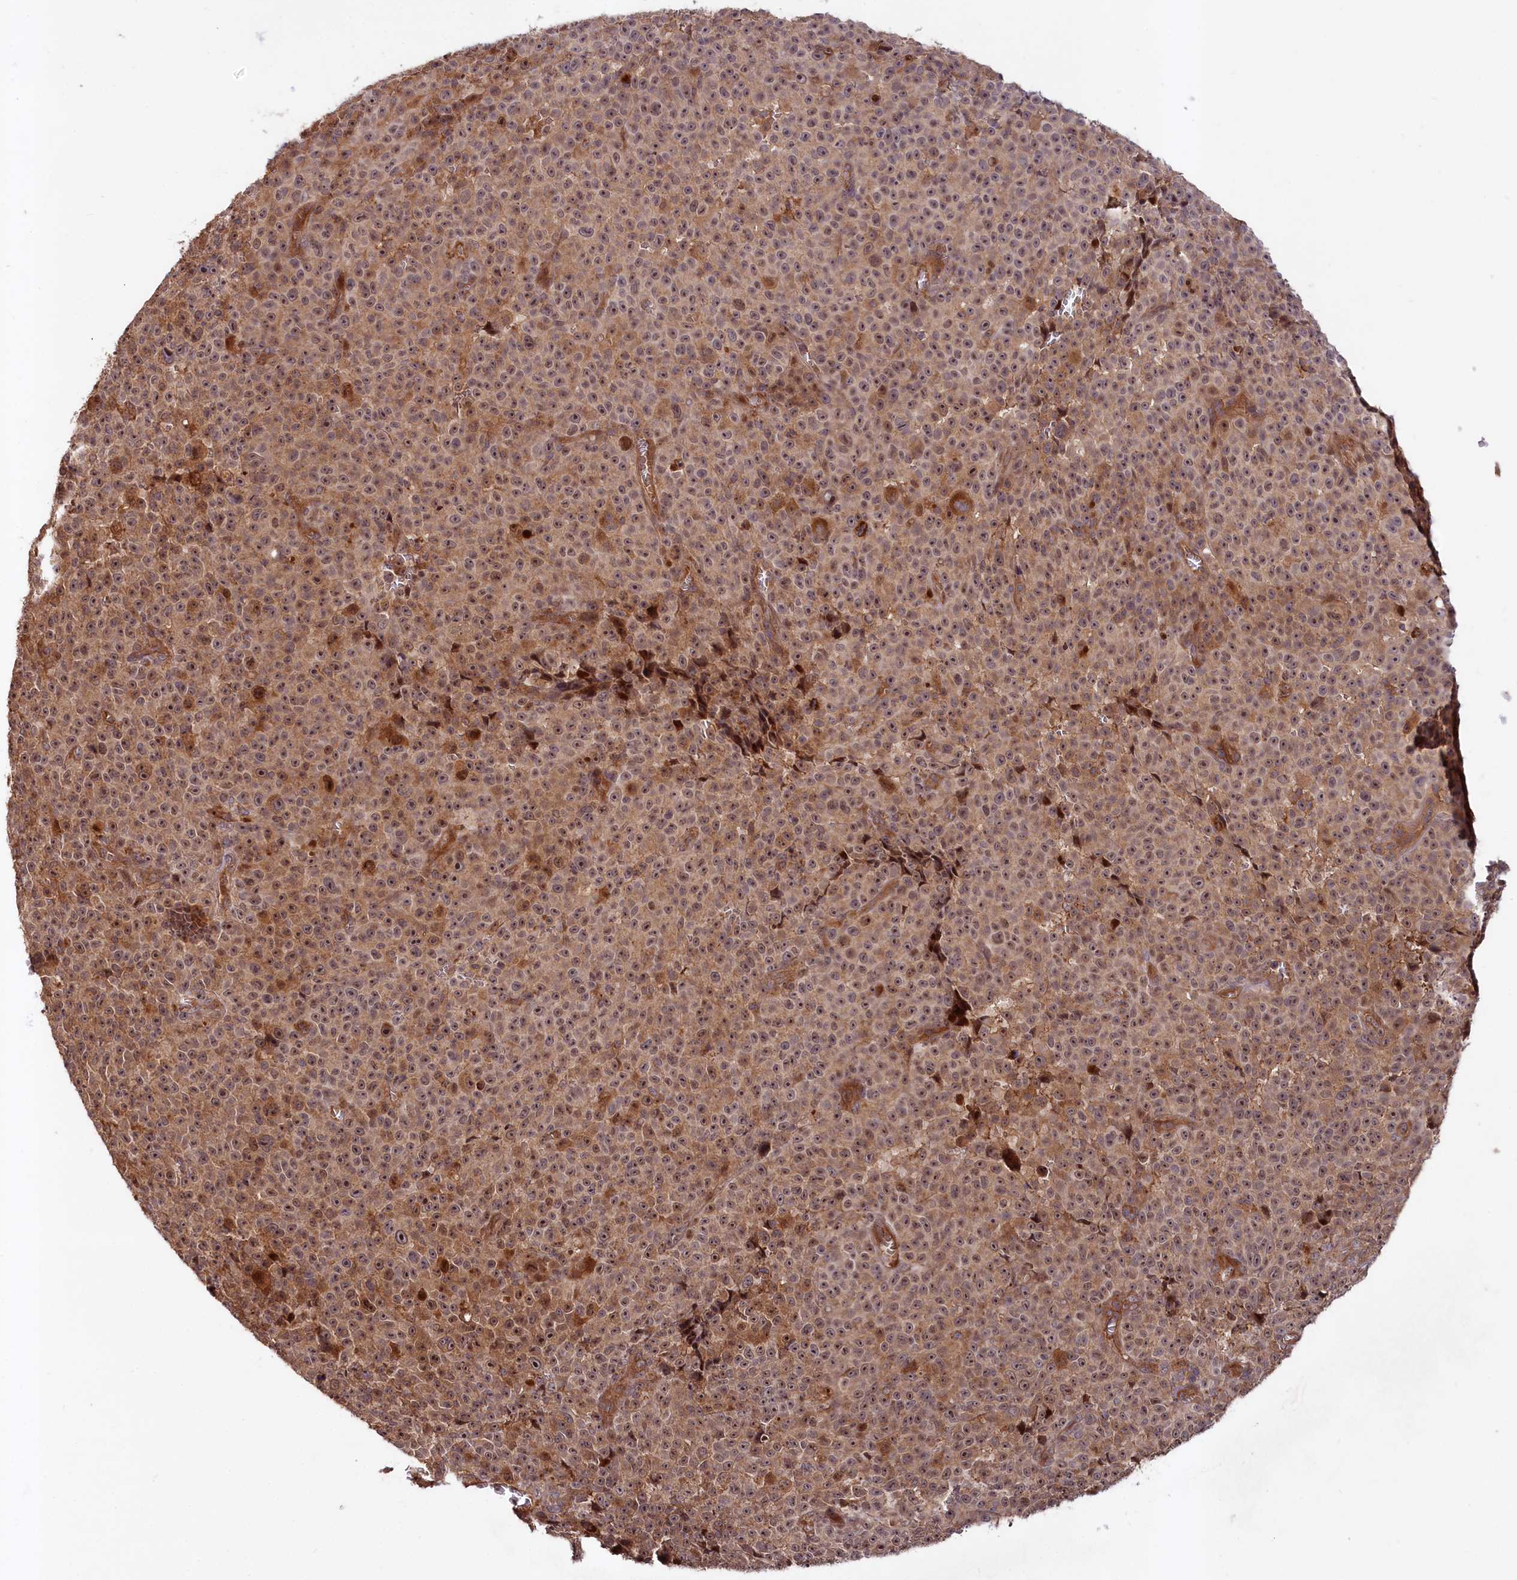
{"staining": {"intensity": "moderate", "quantity": ">75%", "location": "cytoplasmic/membranous,nuclear"}, "tissue": "melanoma", "cell_type": "Tumor cells", "image_type": "cancer", "snomed": [{"axis": "morphology", "description": "Malignant melanoma, NOS"}, {"axis": "topography", "description": "Skin"}], "caption": "Tumor cells show moderate cytoplasmic/membranous and nuclear staining in about >75% of cells in melanoma. The protein of interest is stained brown, and the nuclei are stained in blue (DAB (3,3'-diaminobenzidine) IHC with brightfield microscopy, high magnification).", "gene": "NEDD1", "patient": {"sex": "female", "age": 82}}